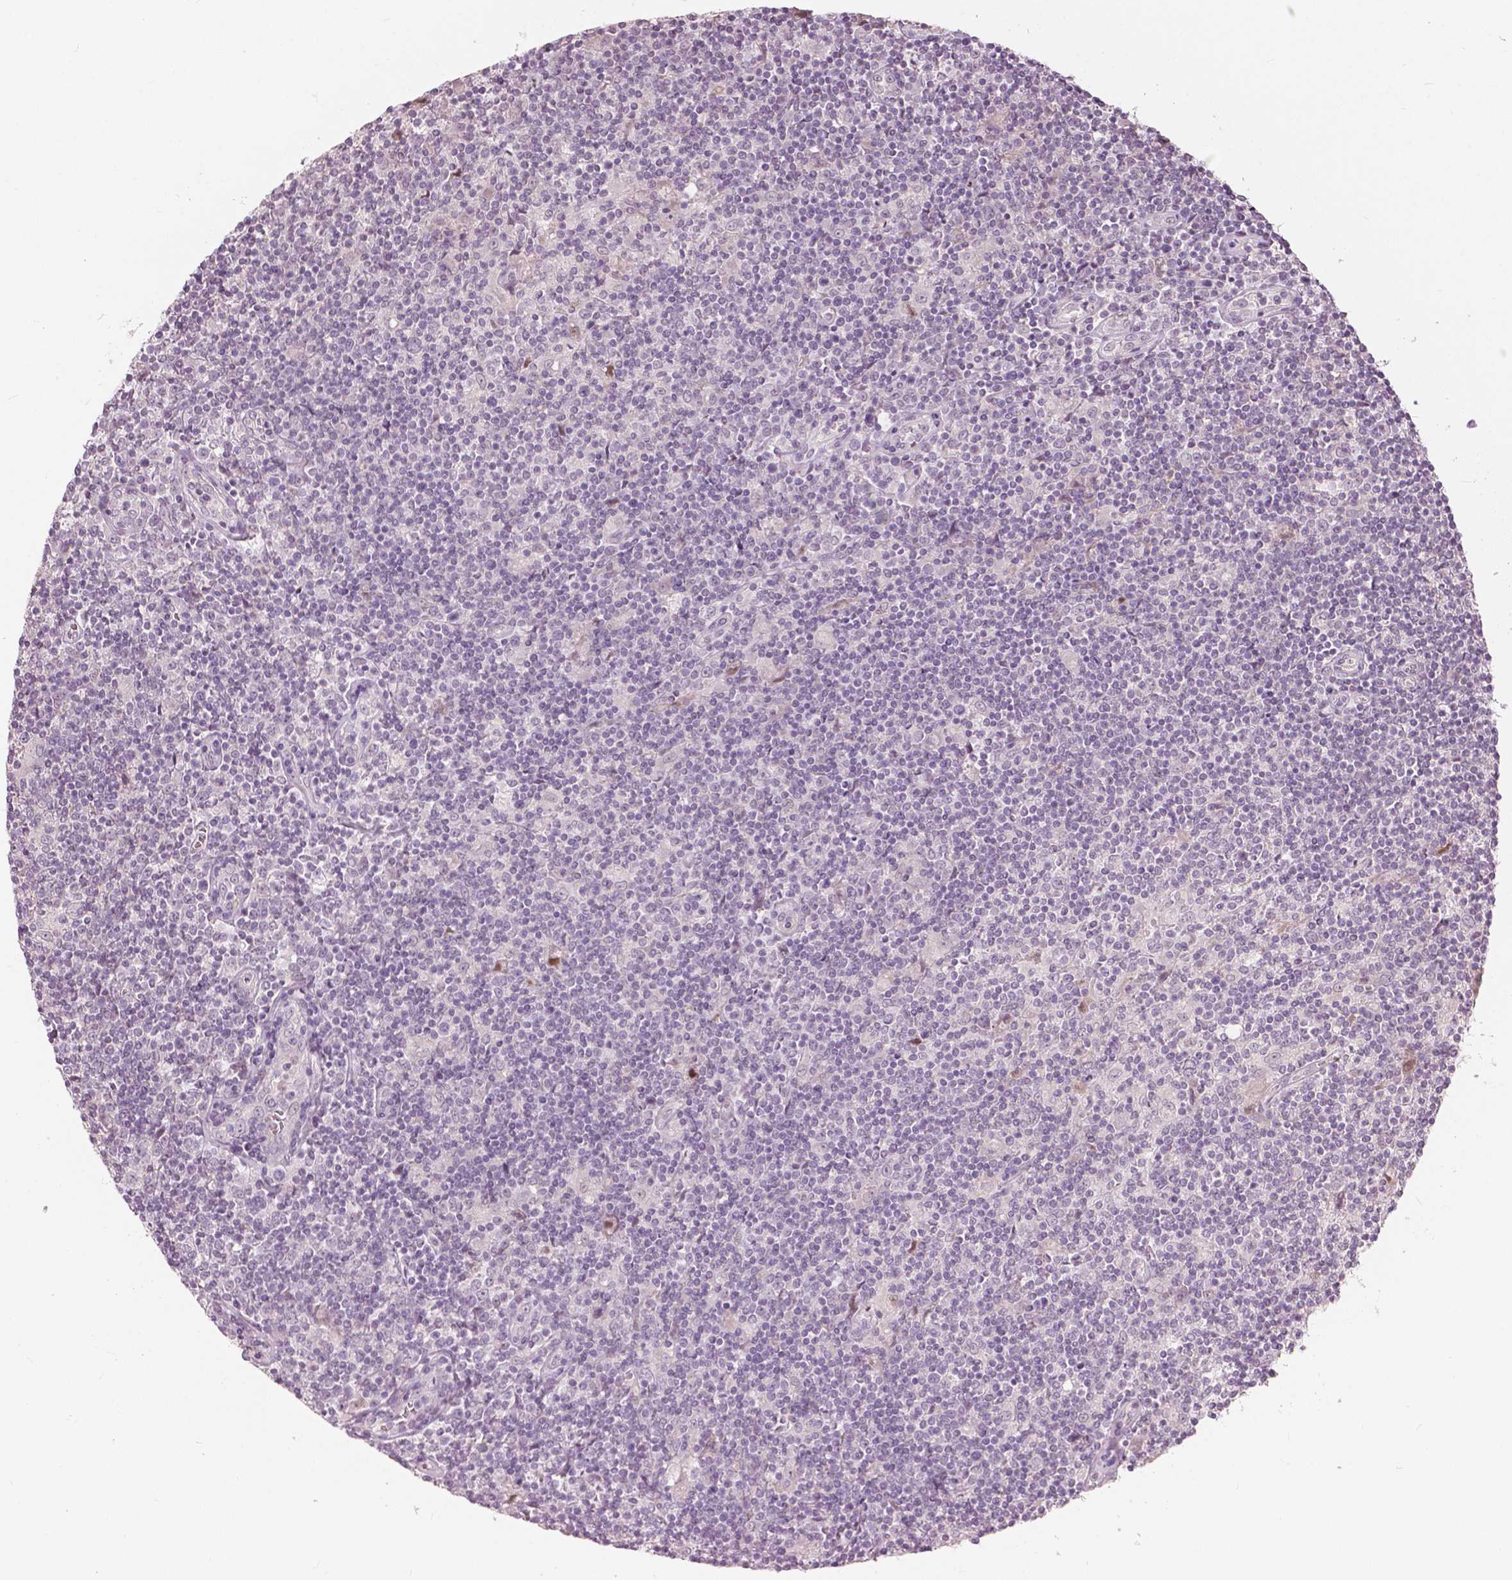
{"staining": {"intensity": "negative", "quantity": "none", "location": "none"}, "tissue": "lymphoma", "cell_type": "Tumor cells", "image_type": "cancer", "snomed": [{"axis": "morphology", "description": "Hodgkin's disease, NOS"}, {"axis": "topography", "description": "Lymph node"}], "caption": "IHC photomicrograph of neoplastic tissue: lymphoma stained with DAB shows no significant protein staining in tumor cells. (DAB (3,3'-diaminobenzidine) immunohistochemistry, high magnification).", "gene": "NANOG", "patient": {"sex": "male", "age": 40}}